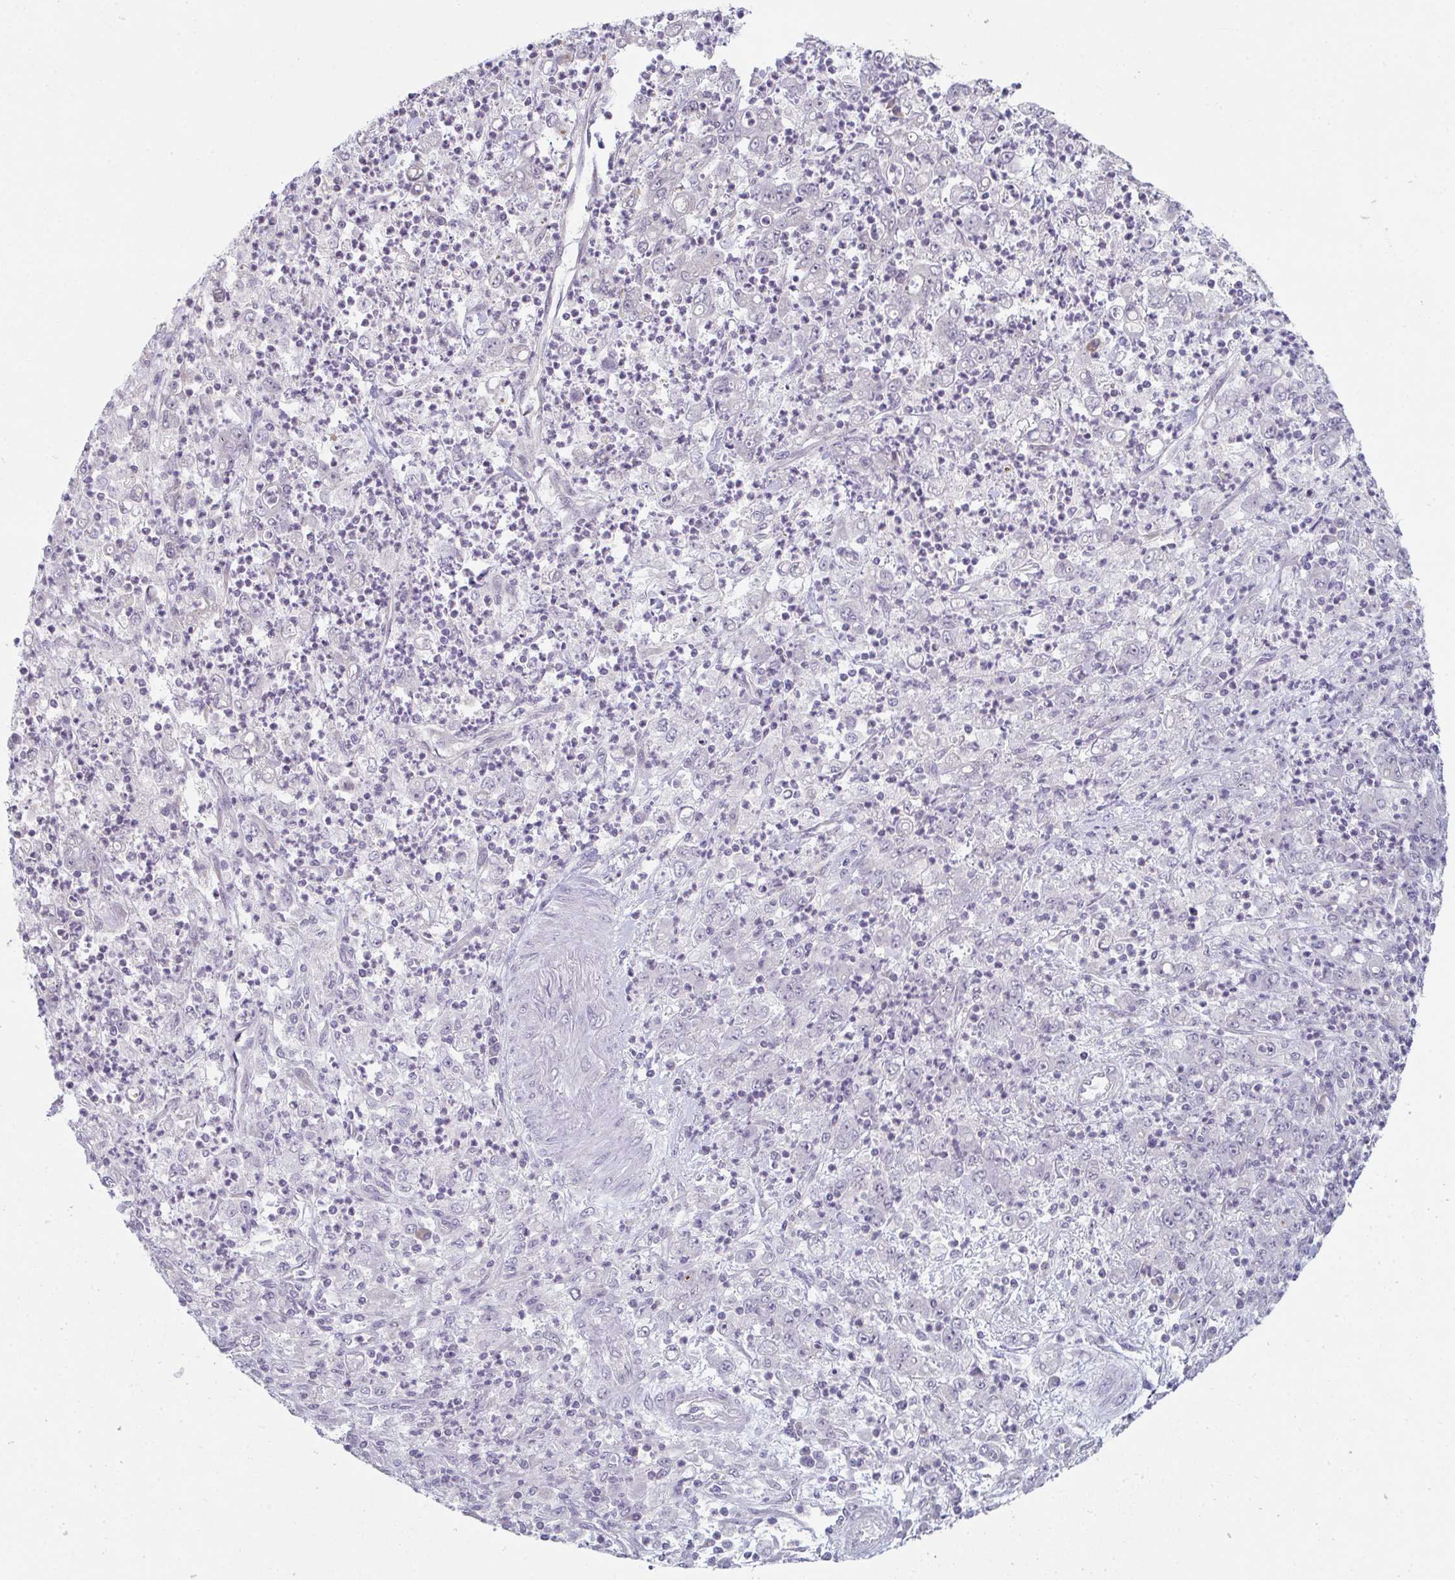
{"staining": {"intensity": "negative", "quantity": "none", "location": "none"}, "tissue": "stomach cancer", "cell_type": "Tumor cells", "image_type": "cancer", "snomed": [{"axis": "morphology", "description": "Adenocarcinoma, NOS"}, {"axis": "topography", "description": "Stomach, lower"}], "caption": "Immunohistochemistry (IHC) photomicrograph of human adenocarcinoma (stomach) stained for a protein (brown), which displays no staining in tumor cells. Nuclei are stained in blue.", "gene": "ZNF214", "patient": {"sex": "female", "age": 71}}